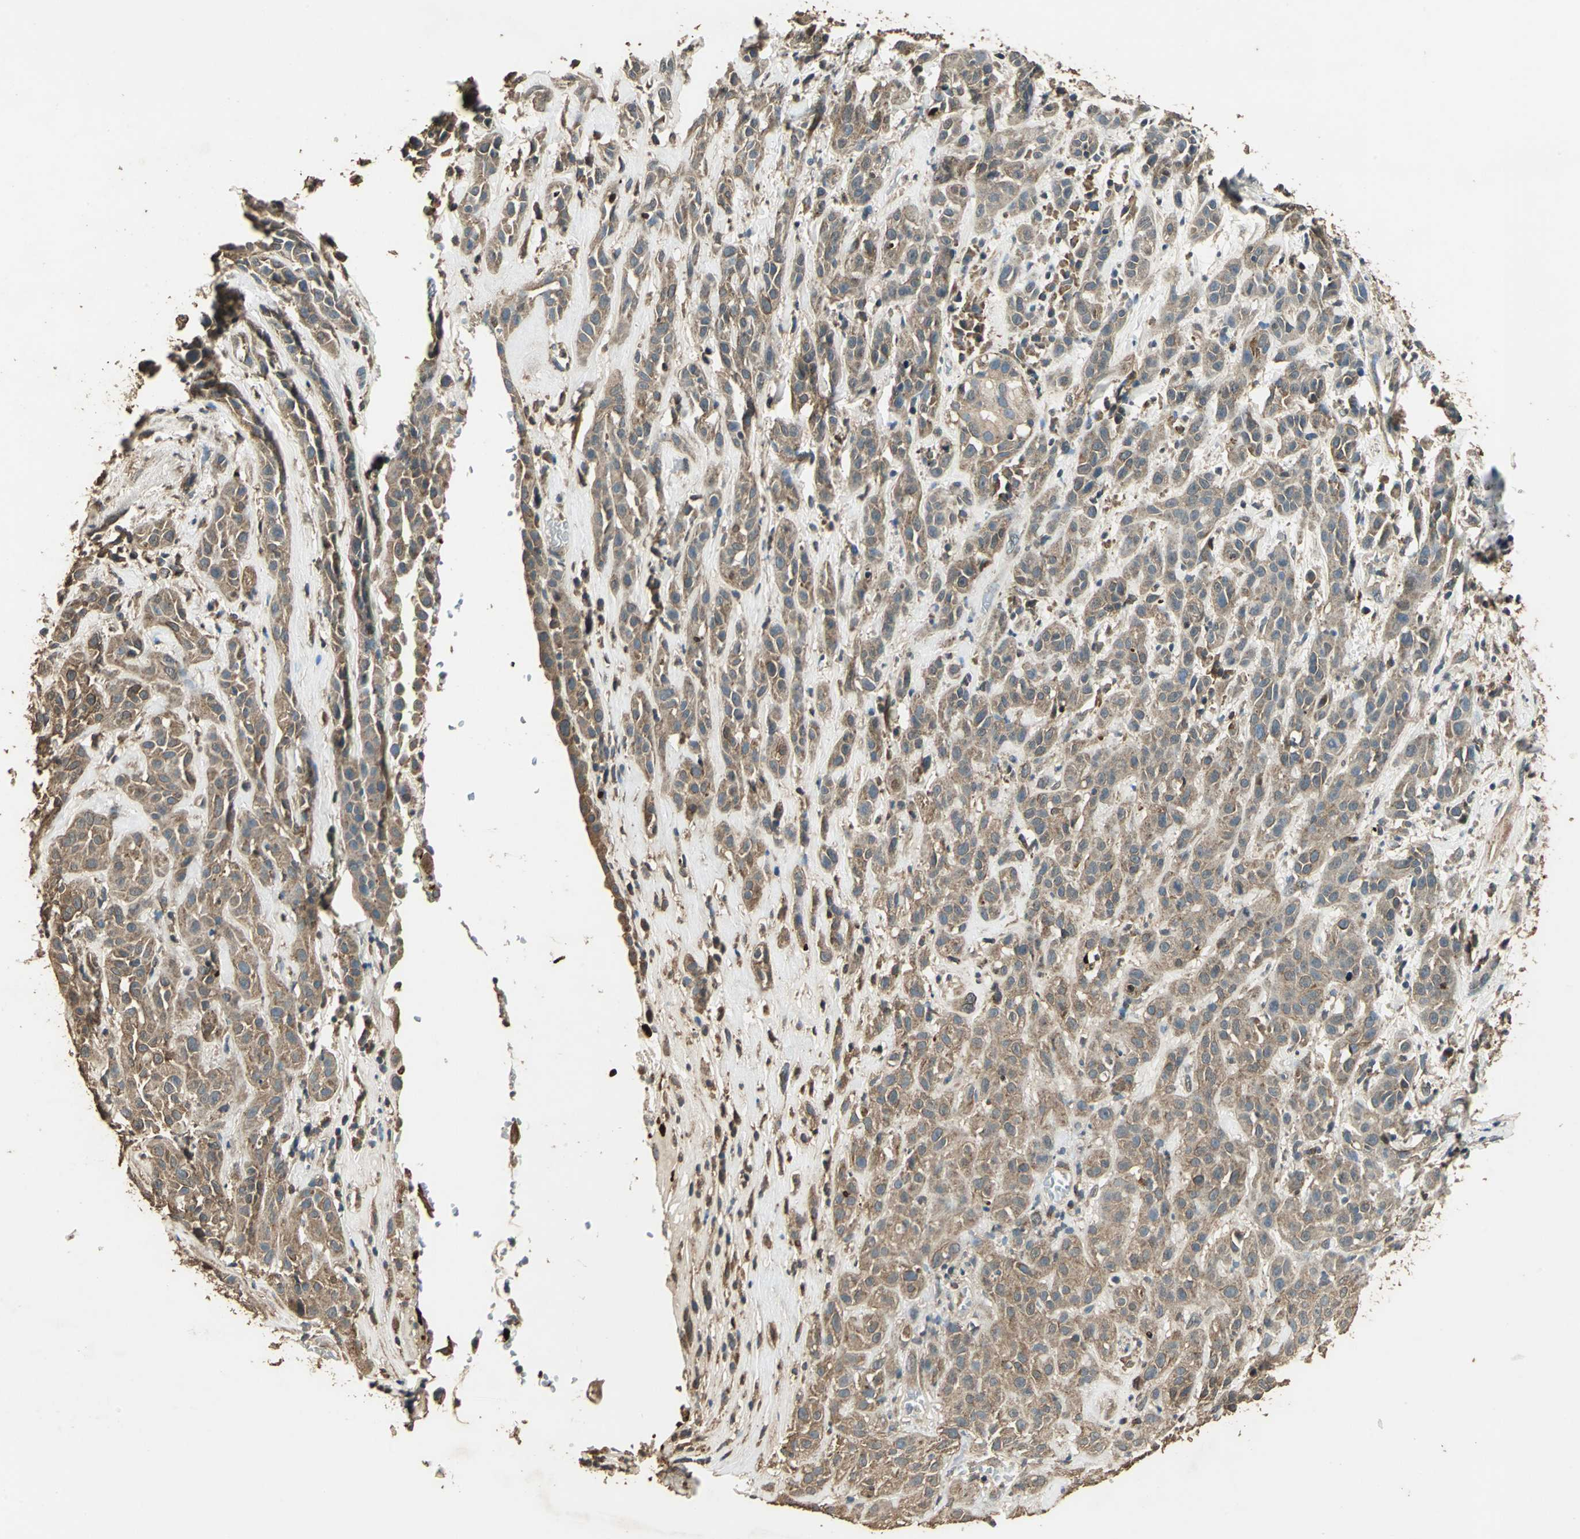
{"staining": {"intensity": "moderate", "quantity": ">75%", "location": "cytoplasmic/membranous"}, "tissue": "head and neck cancer", "cell_type": "Tumor cells", "image_type": "cancer", "snomed": [{"axis": "morphology", "description": "Squamous cell carcinoma, NOS"}, {"axis": "topography", "description": "Head-Neck"}], "caption": "This is a photomicrograph of immunohistochemistry (IHC) staining of squamous cell carcinoma (head and neck), which shows moderate positivity in the cytoplasmic/membranous of tumor cells.", "gene": "TMPRSS4", "patient": {"sex": "male", "age": 62}}